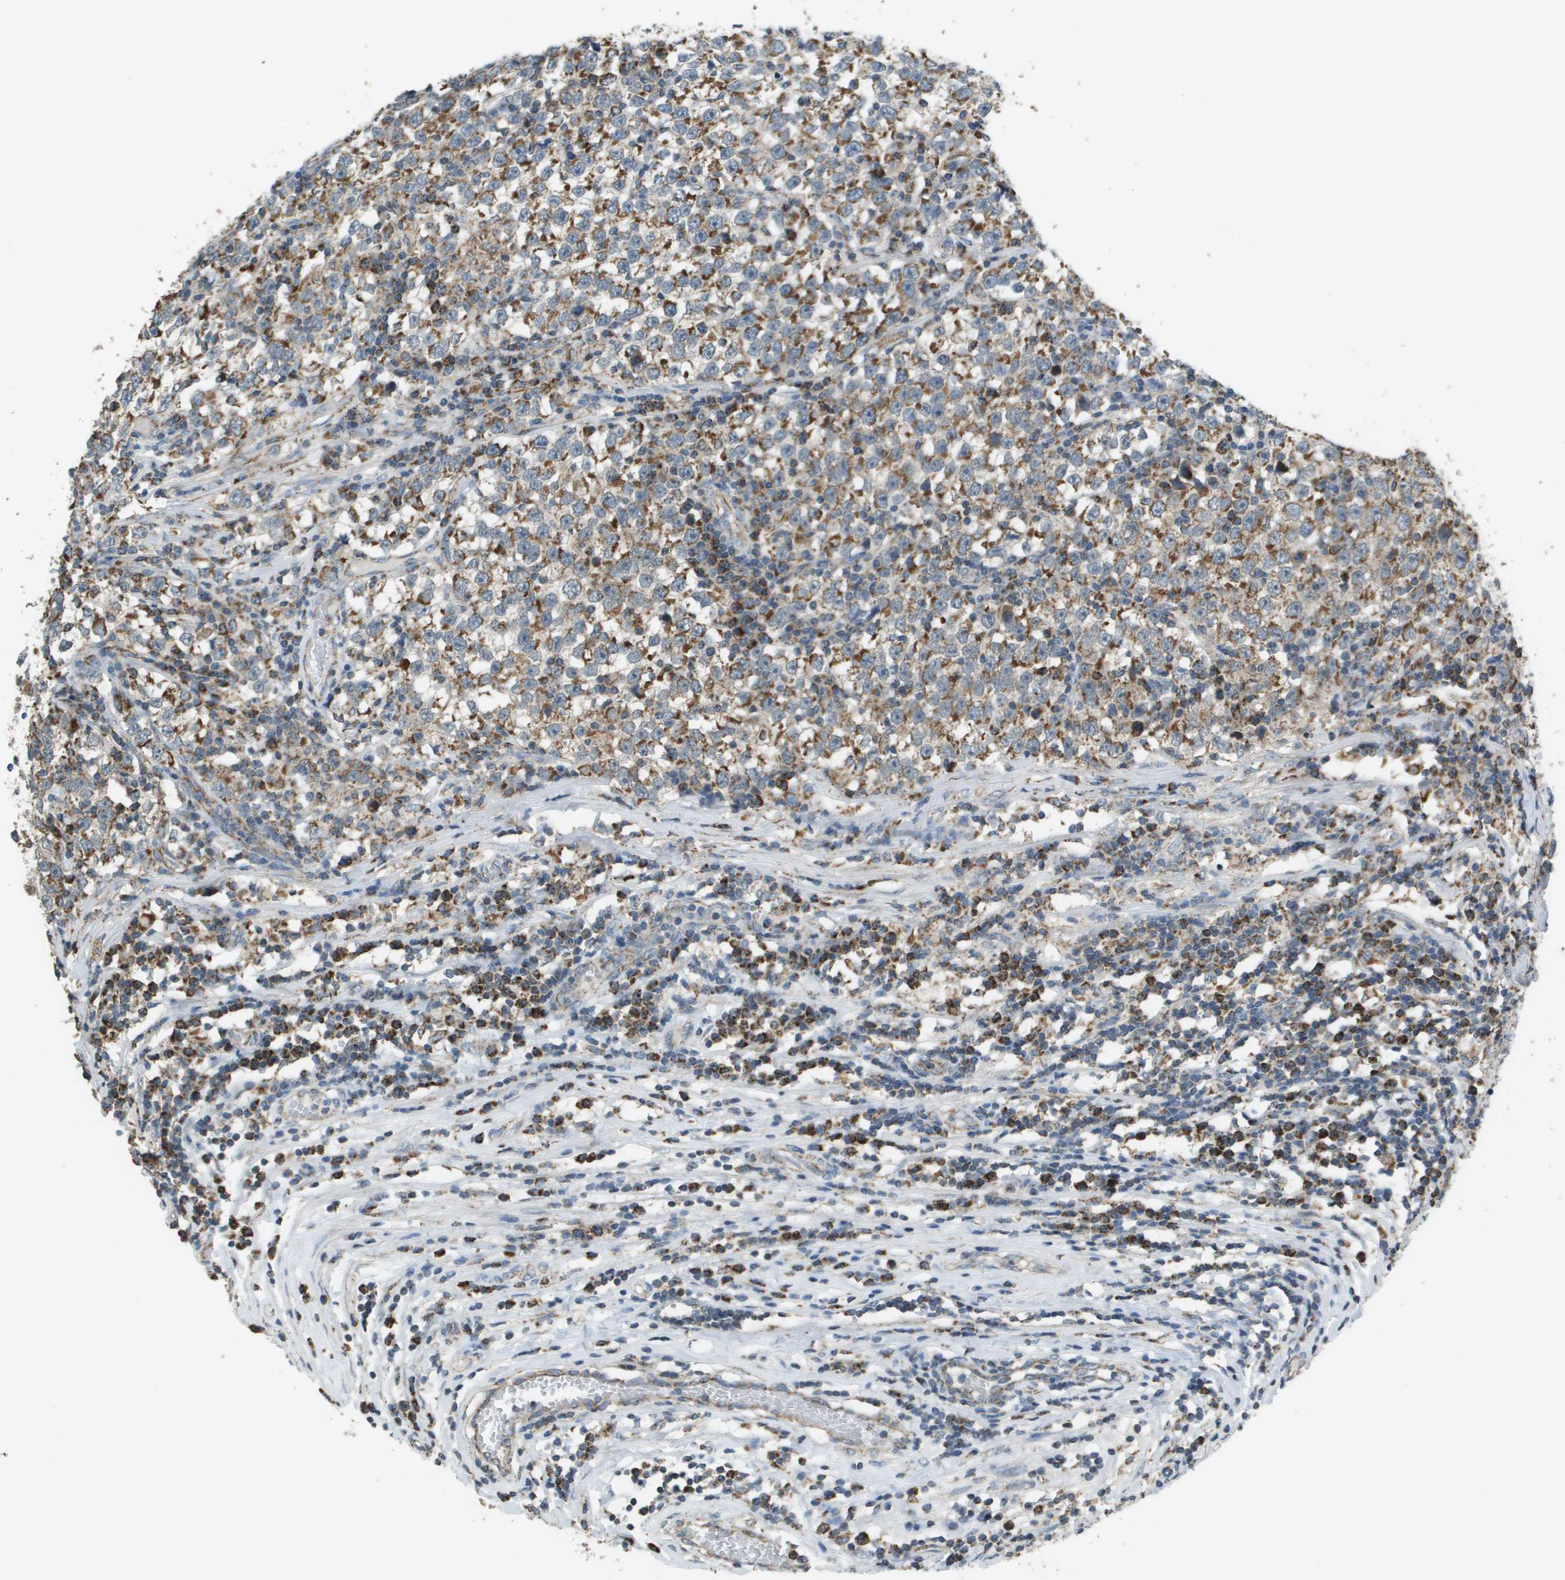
{"staining": {"intensity": "moderate", "quantity": "25%-75%", "location": "cytoplasmic/membranous"}, "tissue": "testis cancer", "cell_type": "Tumor cells", "image_type": "cancer", "snomed": [{"axis": "morphology", "description": "Seminoma, NOS"}, {"axis": "topography", "description": "Testis"}], "caption": "Testis seminoma stained with a protein marker demonstrates moderate staining in tumor cells.", "gene": "FH", "patient": {"sex": "male", "age": 43}}